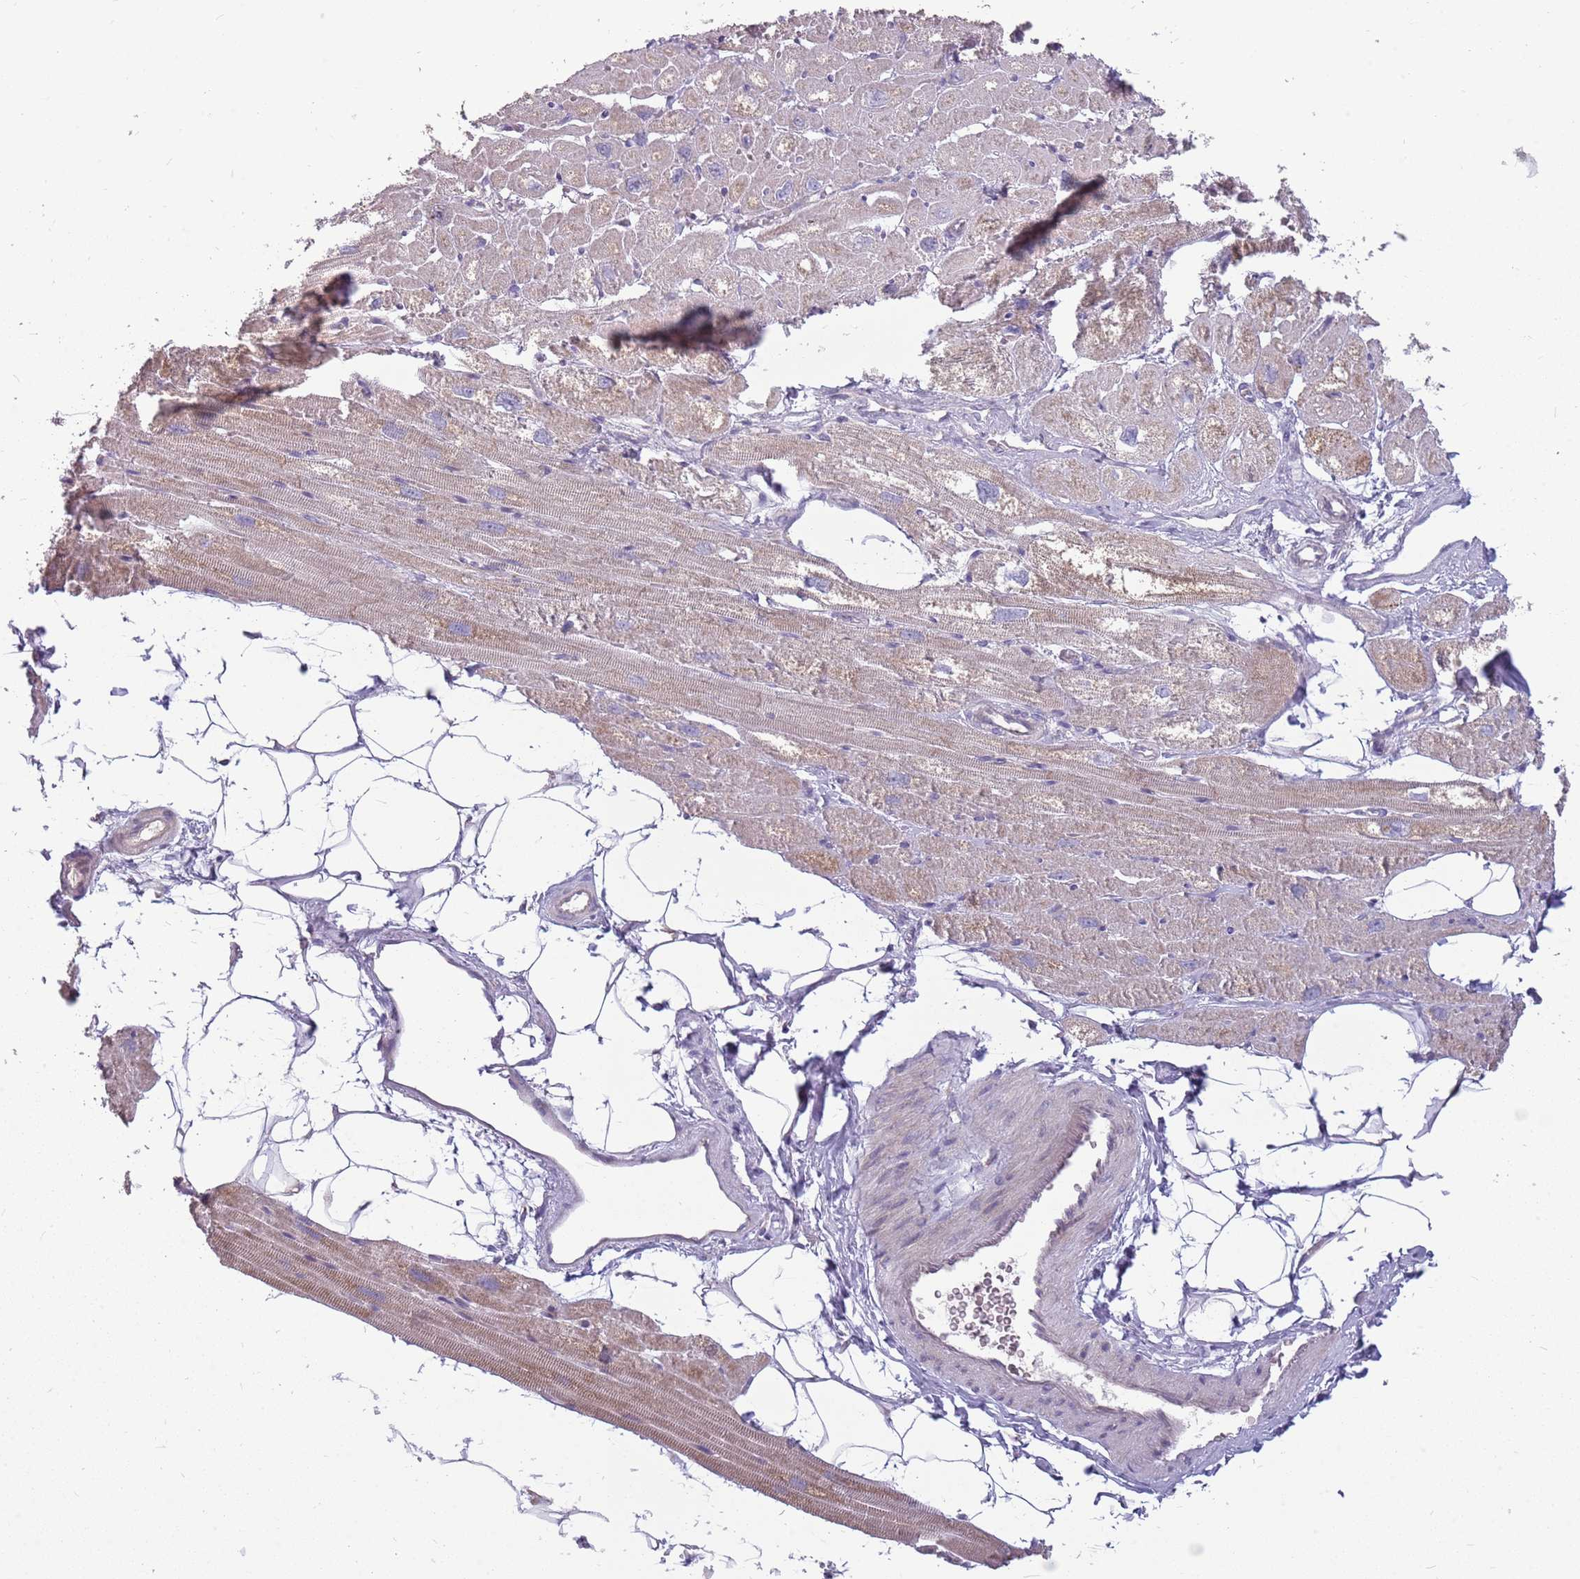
{"staining": {"intensity": "moderate", "quantity": "25%-75%", "location": "cytoplasmic/membranous"}, "tissue": "heart muscle", "cell_type": "Cardiomyocytes", "image_type": "normal", "snomed": [{"axis": "morphology", "description": "Normal tissue, NOS"}, {"axis": "topography", "description": "Heart"}], "caption": "This is a photomicrograph of IHC staining of benign heart muscle, which shows moderate positivity in the cytoplasmic/membranous of cardiomyocytes.", "gene": "PPP1R27", "patient": {"sex": "male", "age": 50}}